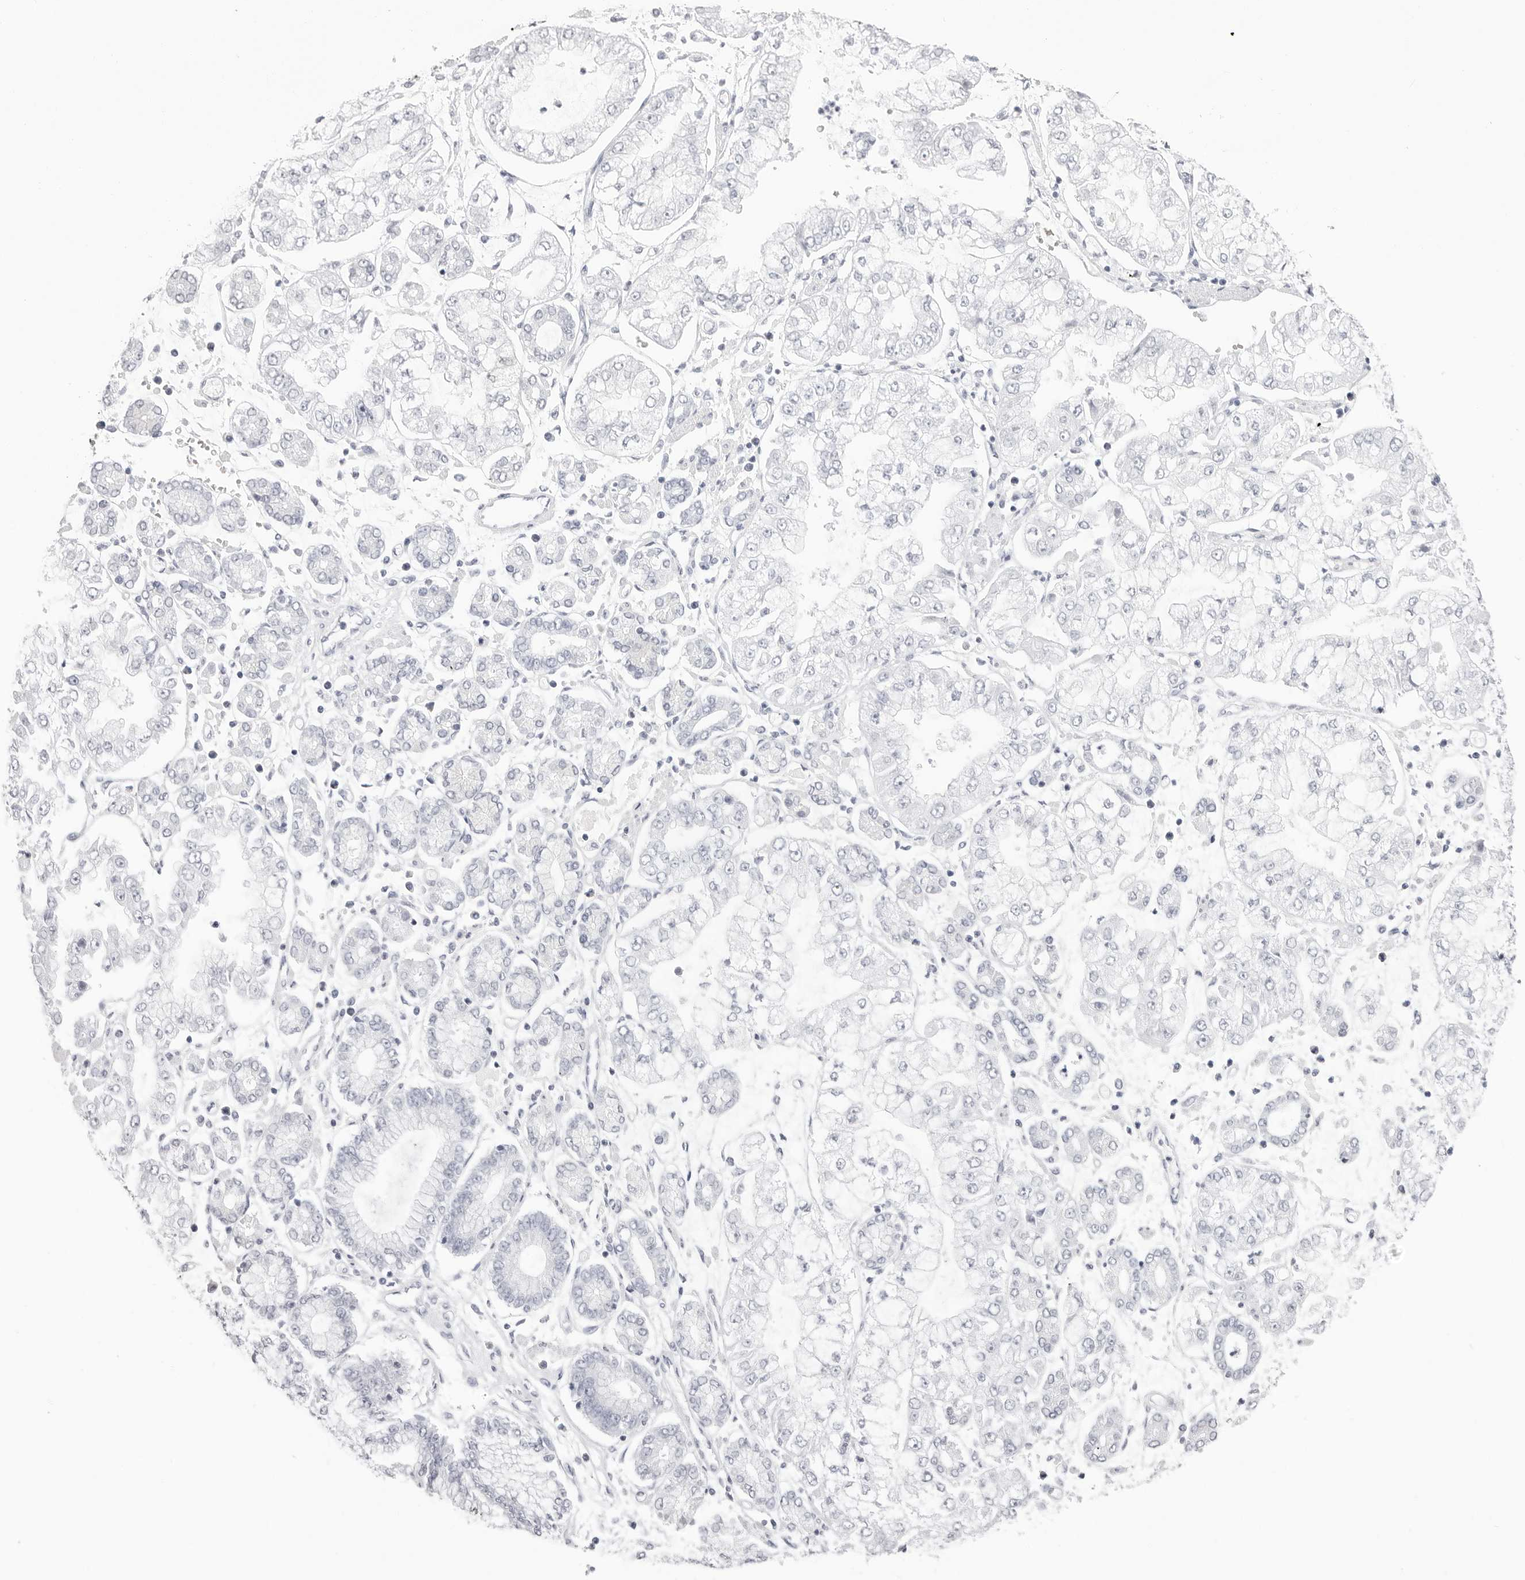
{"staining": {"intensity": "negative", "quantity": "none", "location": "none"}, "tissue": "stomach cancer", "cell_type": "Tumor cells", "image_type": "cancer", "snomed": [{"axis": "morphology", "description": "Adenocarcinoma, NOS"}, {"axis": "topography", "description": "Stomach"}], "caption": "Immunohistochemical staining of adenocarcinoma (stomach) displays no significant positivity in tumor cells. The staining is performed using DAB (3,3'-diaminobenzidine) brown chromogen with nuclei counter-stained in using hematoxylin.", "gene": "CST5", "patient": {"sex": "male", "age": 76}}